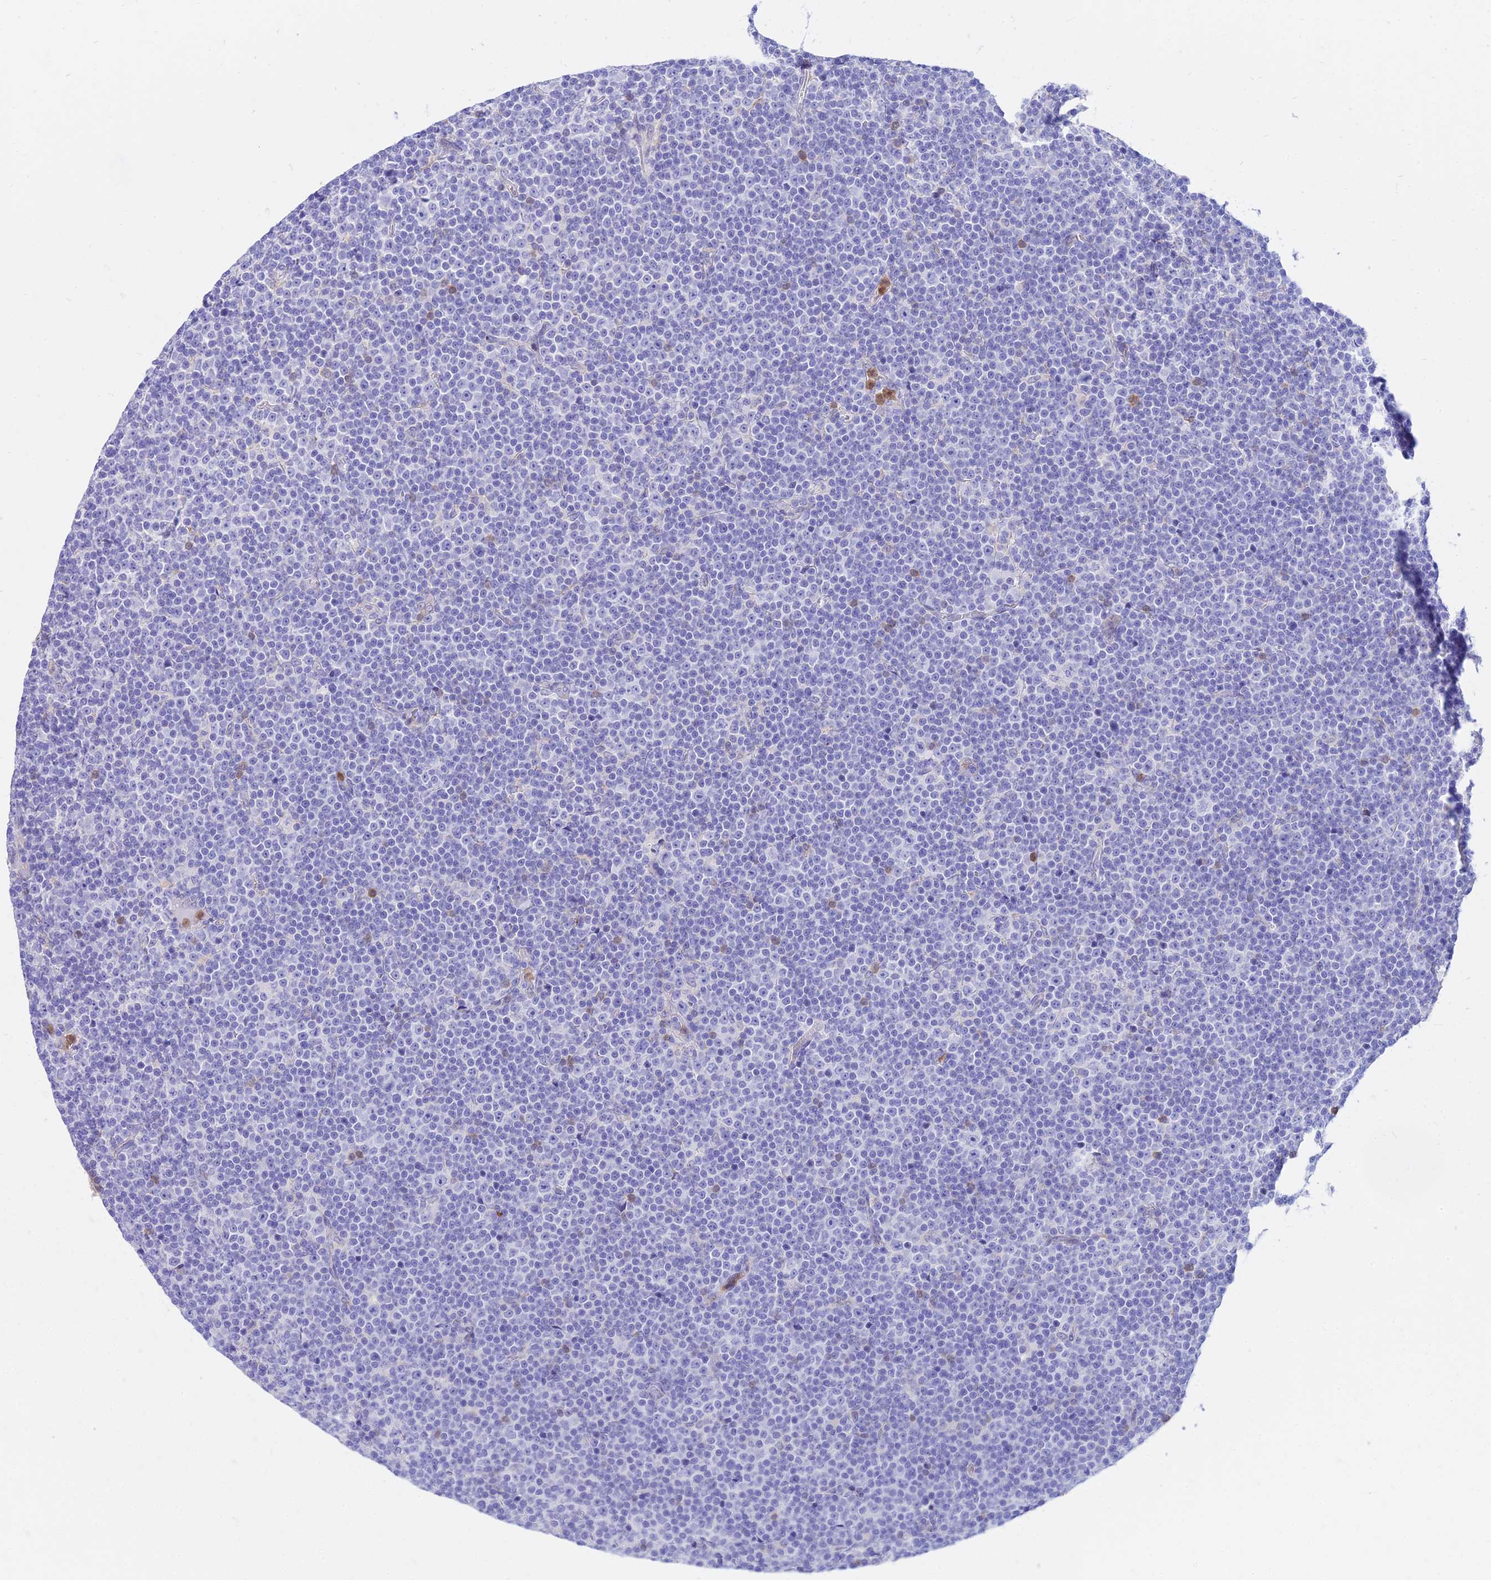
{"staining": {"intensity": "negative", "quantity": "none", "location": "none"}, "tissue": "lymphoma", "cell_type": "Tumor cells", "image_type": "cancer", "snomed": [{"axis": "morphology", "description": "Malignant lymphoma, non-Hodgkin's type, Low grade"}, {"axis": "topography", "description": "Lymph node"}], "caption": "This is an immunohistochemistry photomicrograph of low-grade malignant lymphoma, non-Hodgkin's type. There is no positivity in tumor cells.", "gene": "SREK1IP1", "patient": {"sex": "female", "age": 67}}